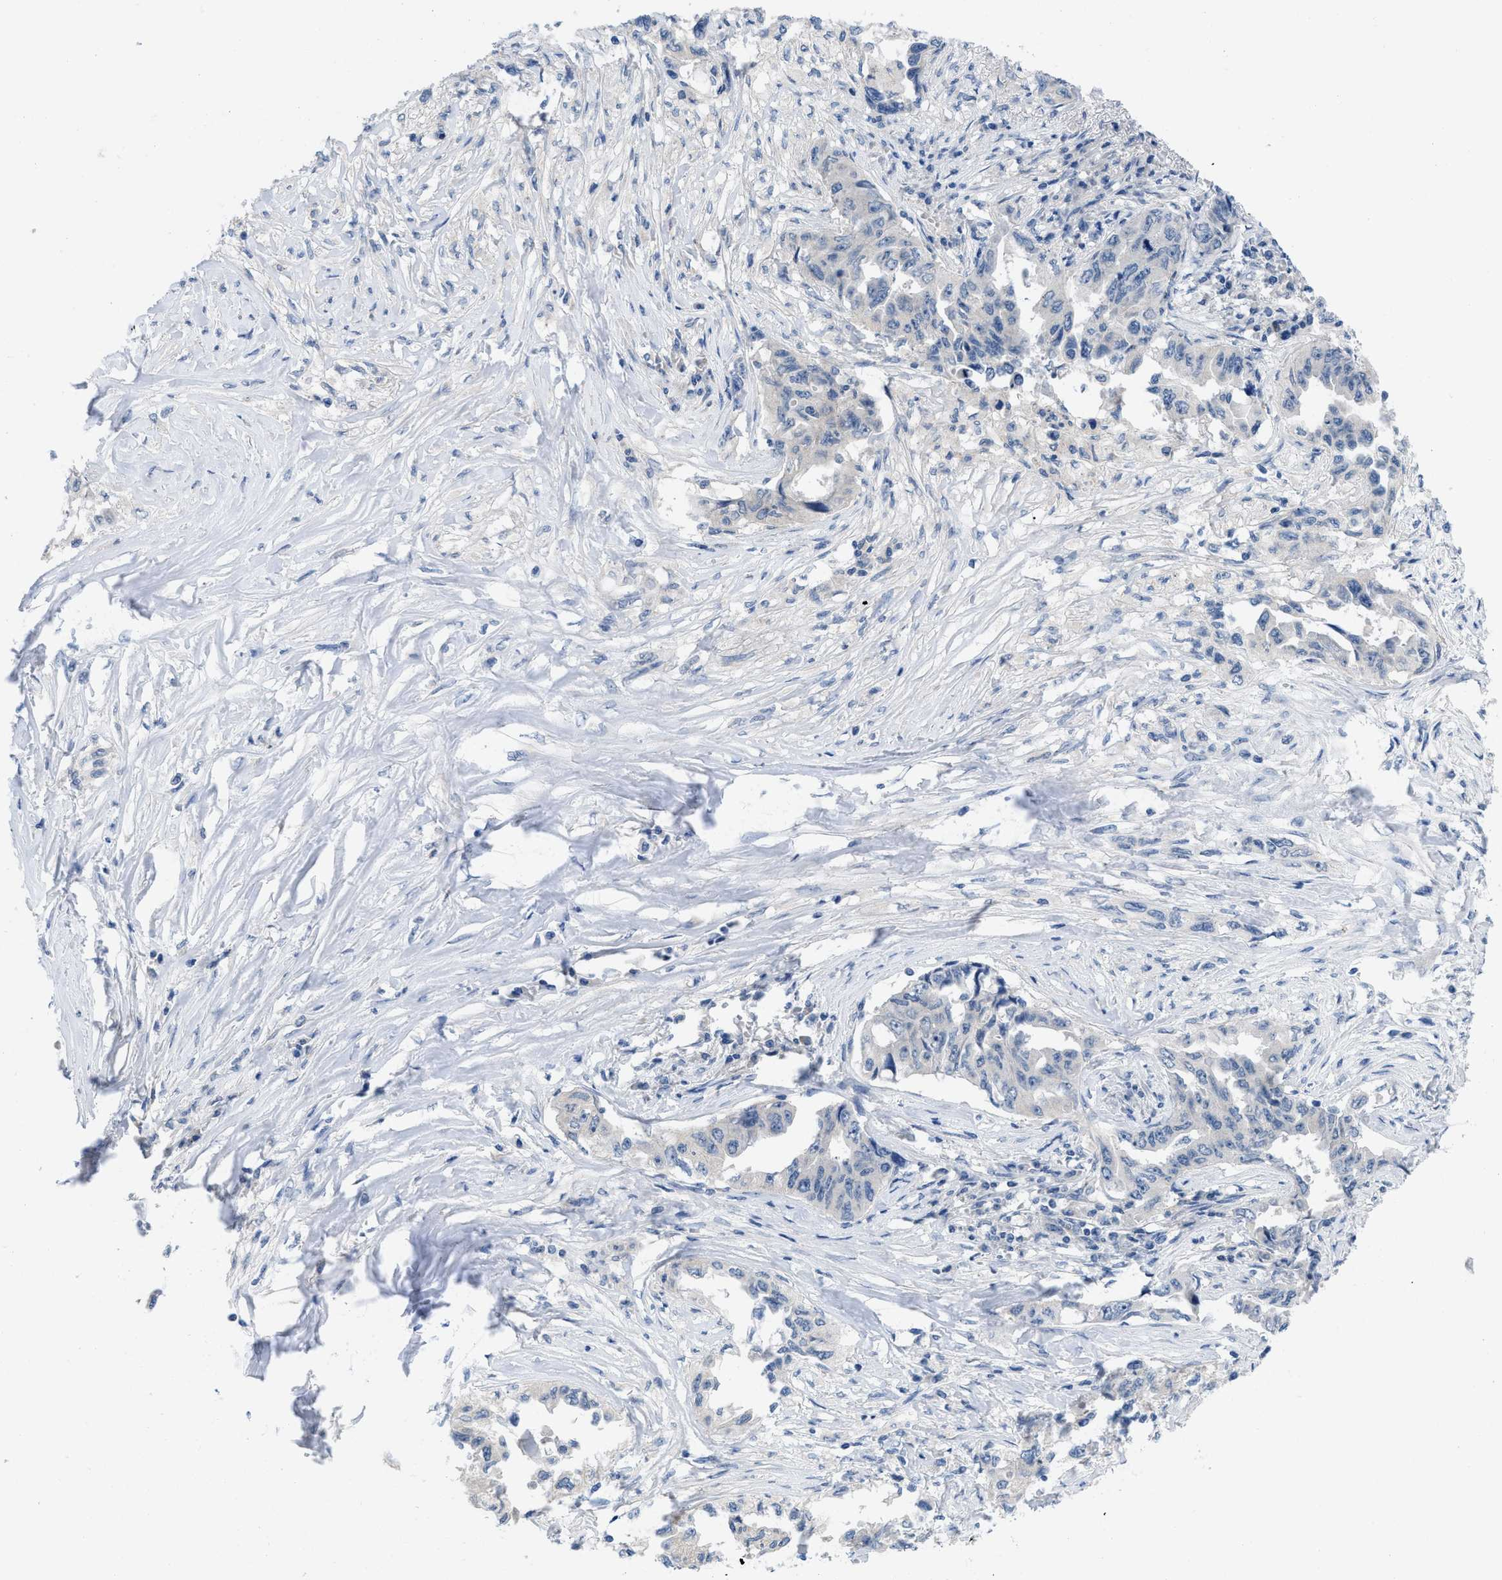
{"staining": {"intensity": "negative", "quantity": "none", "location": "none"}, "tissue": "lung cancer", "cell_type": "Tumor cells", "image_type": "cancer", "snomed": [{"axis": "morphology", "description": "Adenocarcinoma, NOS"}, {"axis": "topography", "description": "Lung"}], "caption": "Tumor cells are negative for brown protein staining in lung adenocarcinoma. (DAB IHC visualized using brightfield microscopy, high magnification).", "gene": "PYY", "patient": {"sex": "female", "age": 51}}